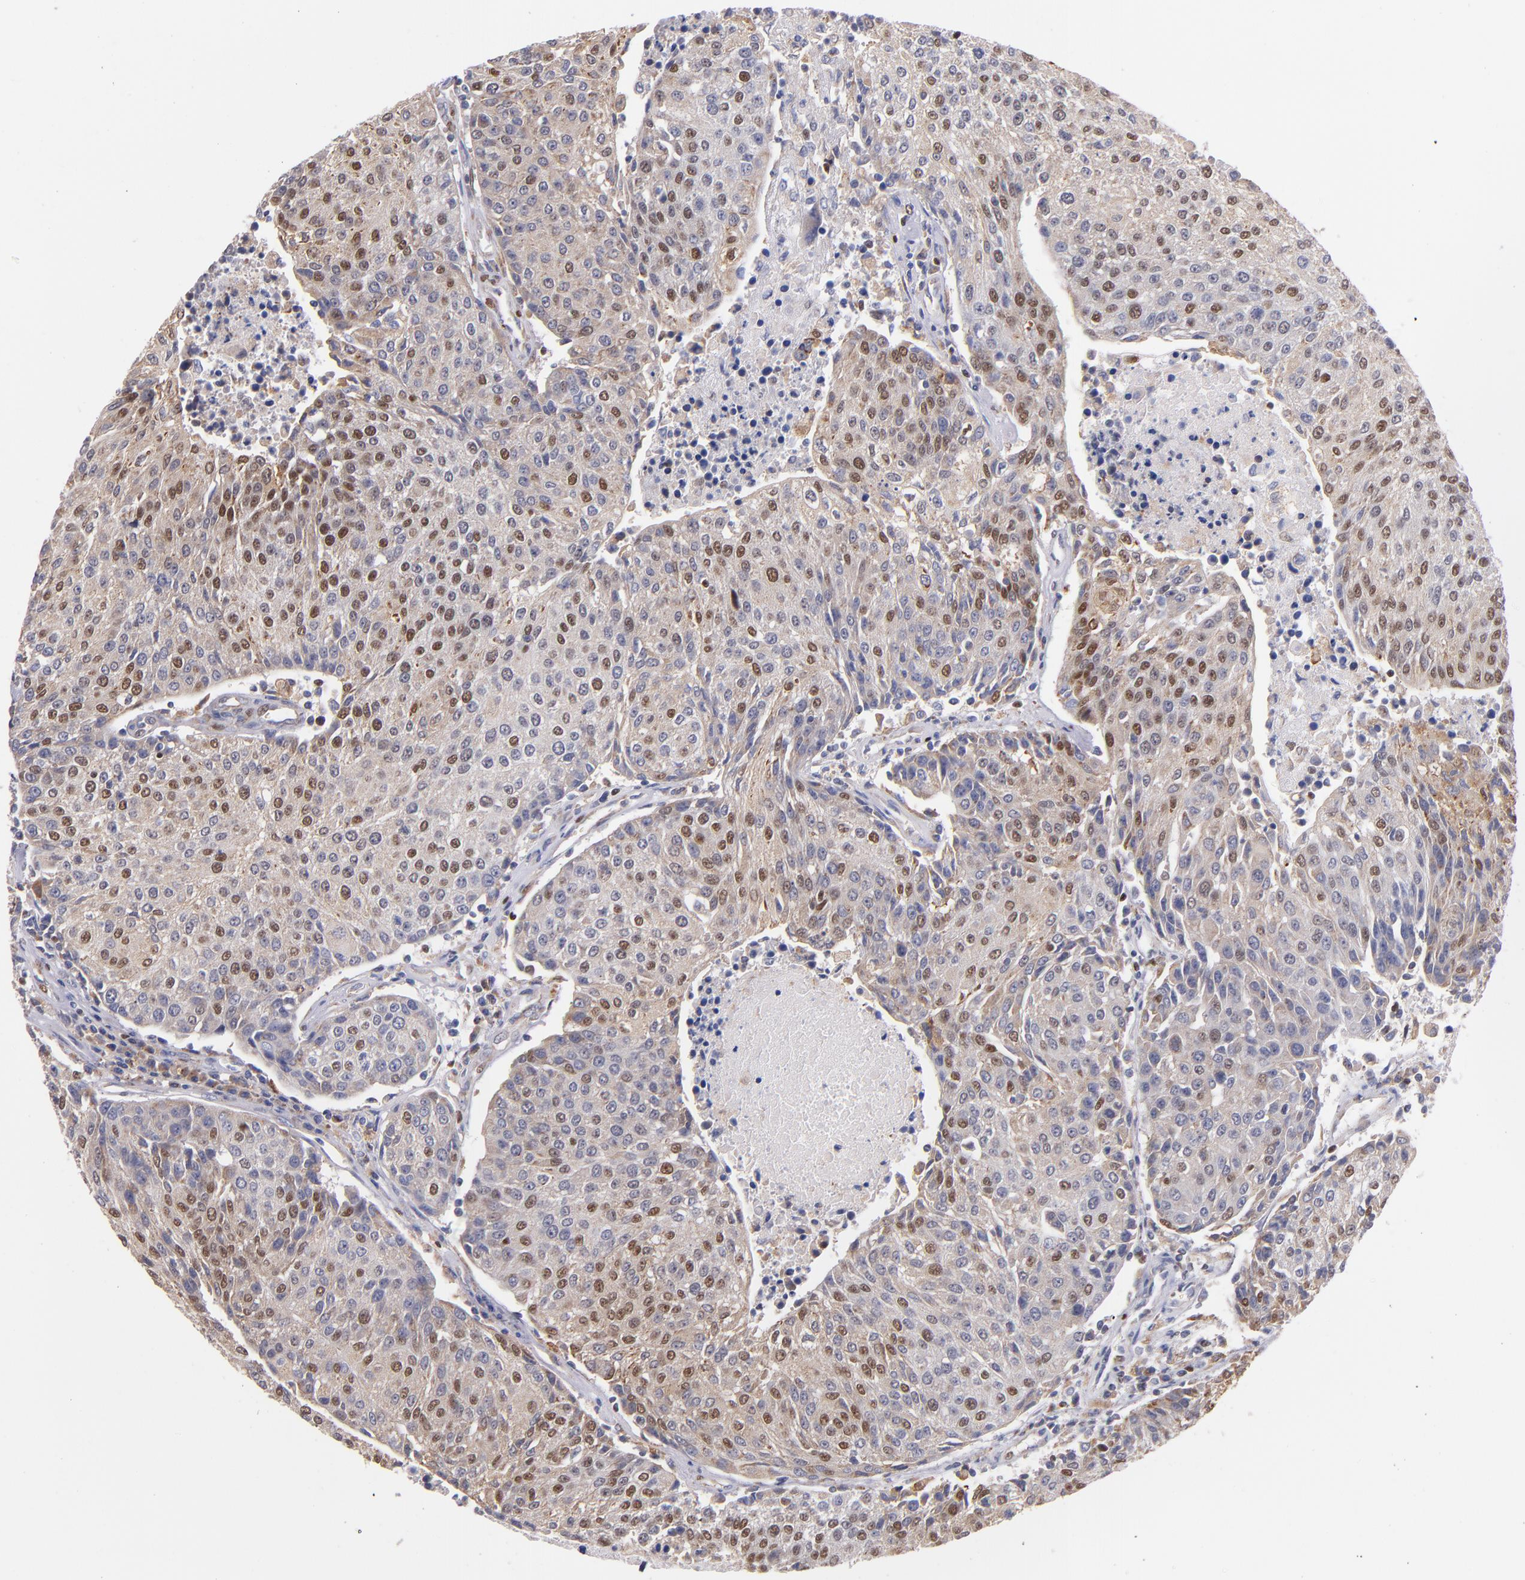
{"staining": {"intensity": "weak", "quantity": "<25%", "location": "nuclear"}, "tissue": "urothelial cancer", "cell_type": "Tumor cells", "image_type": "cancer", "snomed": [{"axis": "morphology", "description": "Urothelial carcinoma, High grade"}, {"axis": "topography", "description": "Urinary bladder"}], "caption": "The micrograph demonstrates no staining of tumor cells in urothelial carcinoma (high-grade). (Stains: DAB immunohistochemistry with hematoxylin counter stain, Microscopy: brightfield microscopy at high magnification).", "gene": "SRF", "patient": {"sex": "female", "age": 85}}